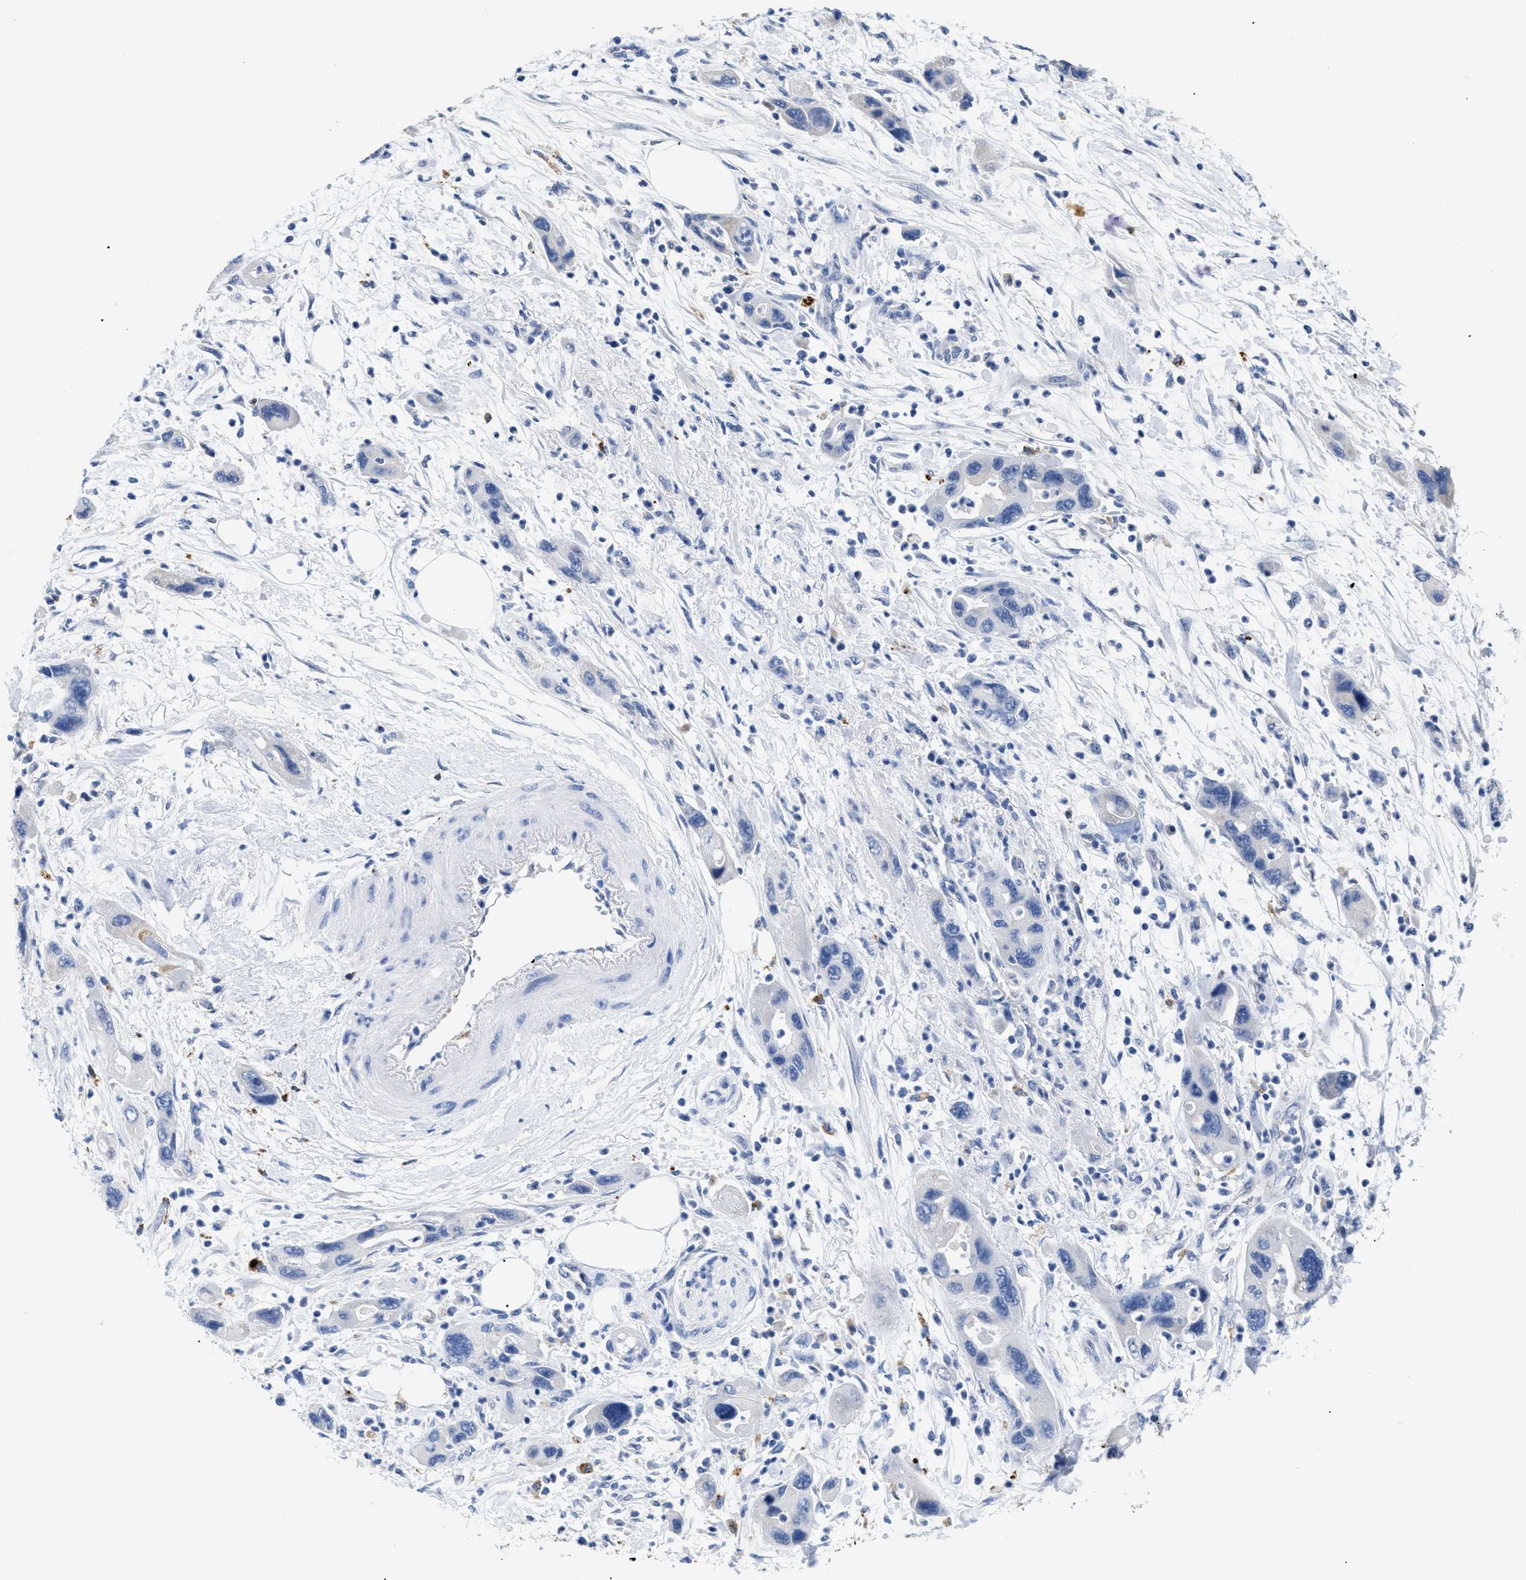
{"staining": {"intensity": "negative", "quantity": "none", "location": "none"}, "tissue": "pancreatic cancer", "cell_type": "Tumor cells", "image_type": "cancer", "snomed": [{"axis": "morphology", "description": "Normal tissue, NOS"}, {"axis": "morphology", "description": "Adenocarcinoma, NOS"}, {"axis": "topography", "description": "Pancreas"}], "caption": "High magnification brightfield microscopy of adenocarcinoma (pancreatic) stained with DAB (3,3'-diaminobenzidine) (brown) and counterstained with hematoxylin (blue): tumor cells show no significant positivity.", "gene": "APOBEC2", "patient": {"sex": "female", "age": 71}}